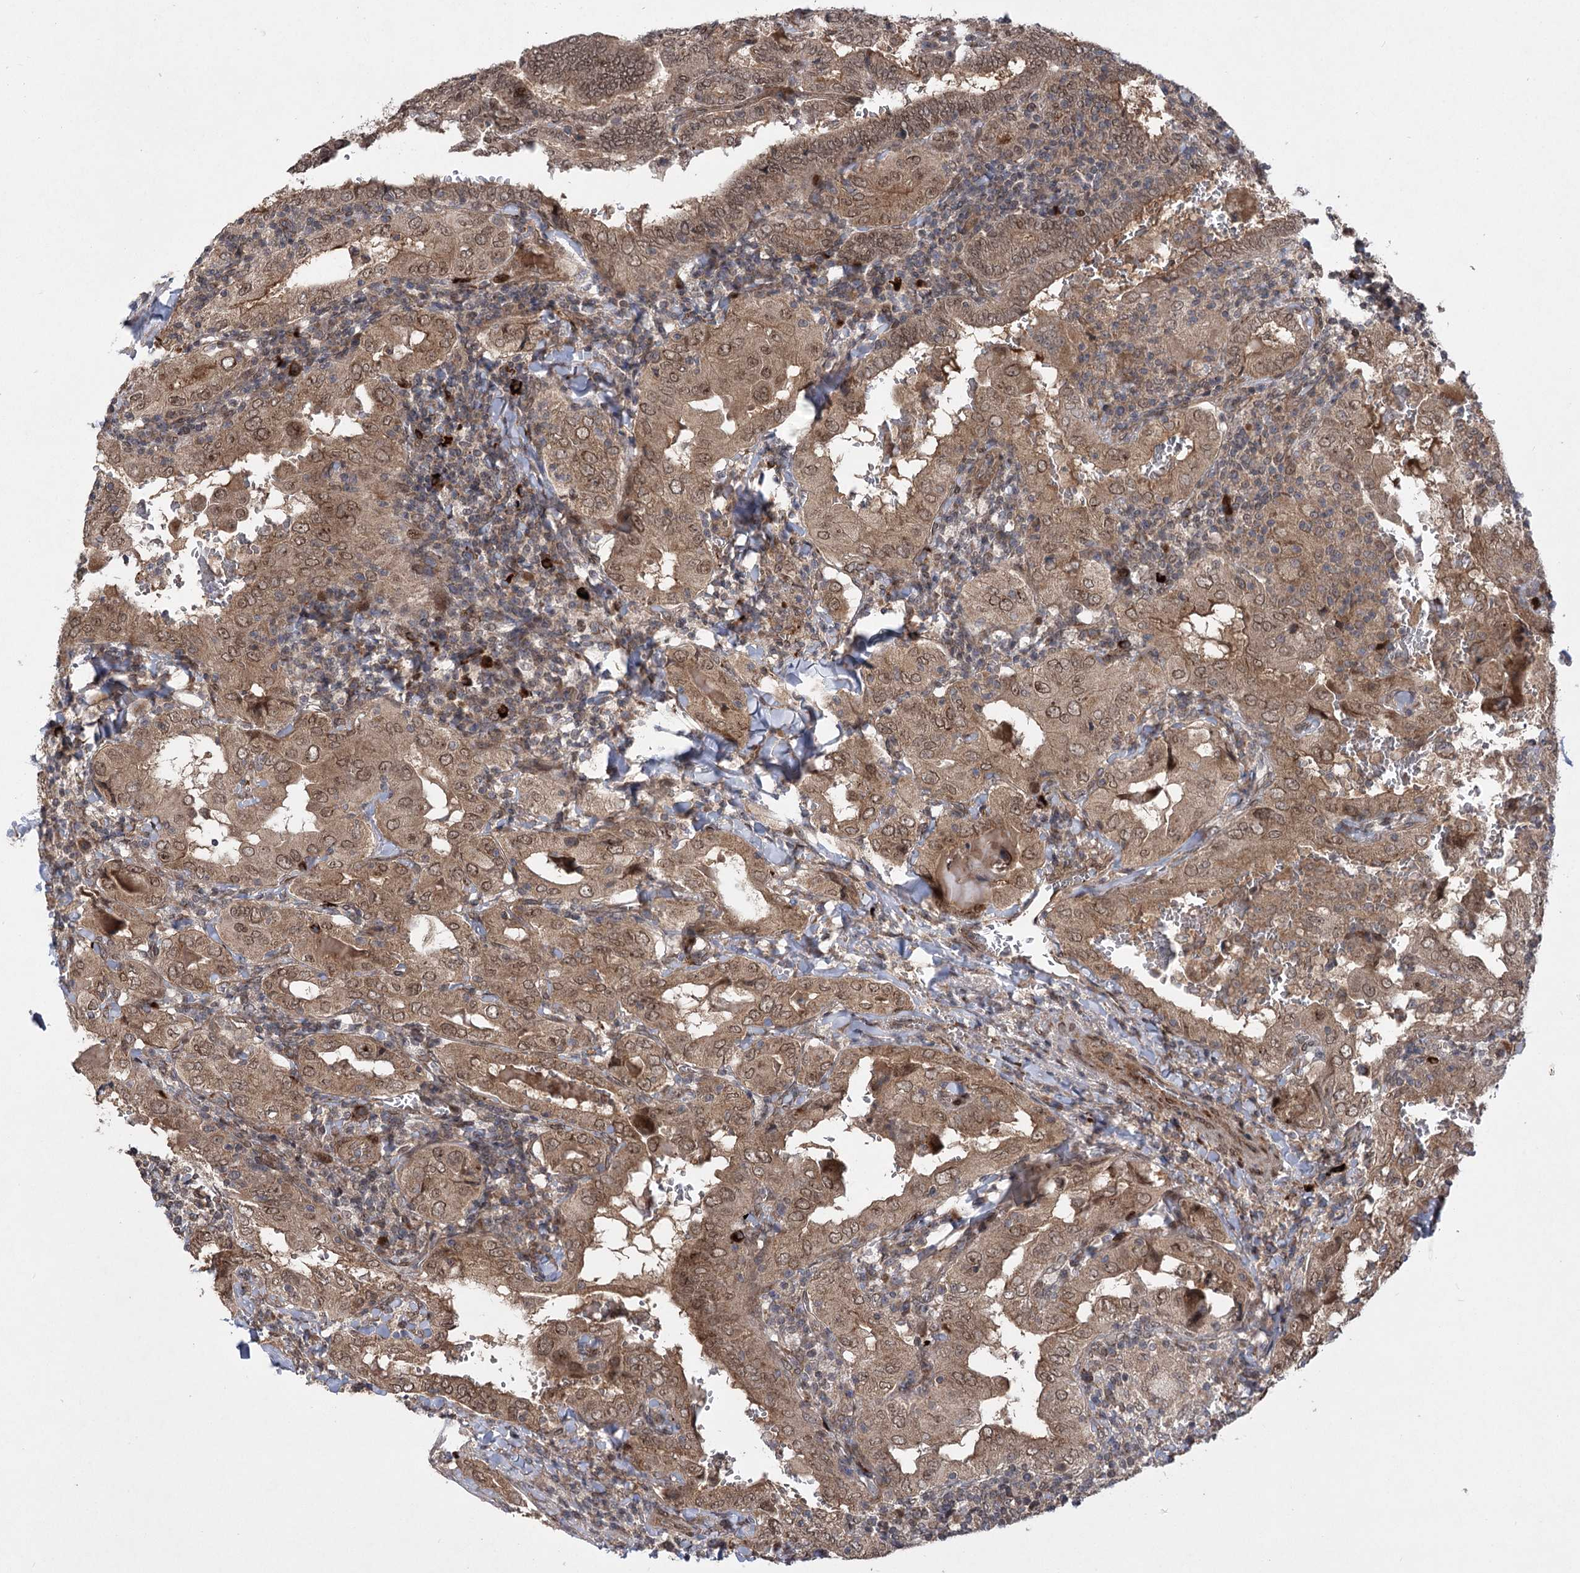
{"staining": {"intensity": "moderate", "quantity": ">75%", "location": "cytoplasmic/membranous,nuclear"}, "tissue": "thyroid cancer", "cell_type": "Tumor cells", "image_type": "cancer", "snomed": [{"axis": "morphology", "description": "Papillary adenocarcinoma, NOS"}, {"axis": "topography", "description": "Thyroid gland"}], "caption": "This histopathology image exhibits thyroid cancer stained with IHC to label a protein in brown. The cytoplasmic/membranous and nuclear of tumor cells show moderate positivity for the protein. Nuclei are counter-stained blue.", "gene": "TENM2", "patient": {"sex": "female", "age": 72}}